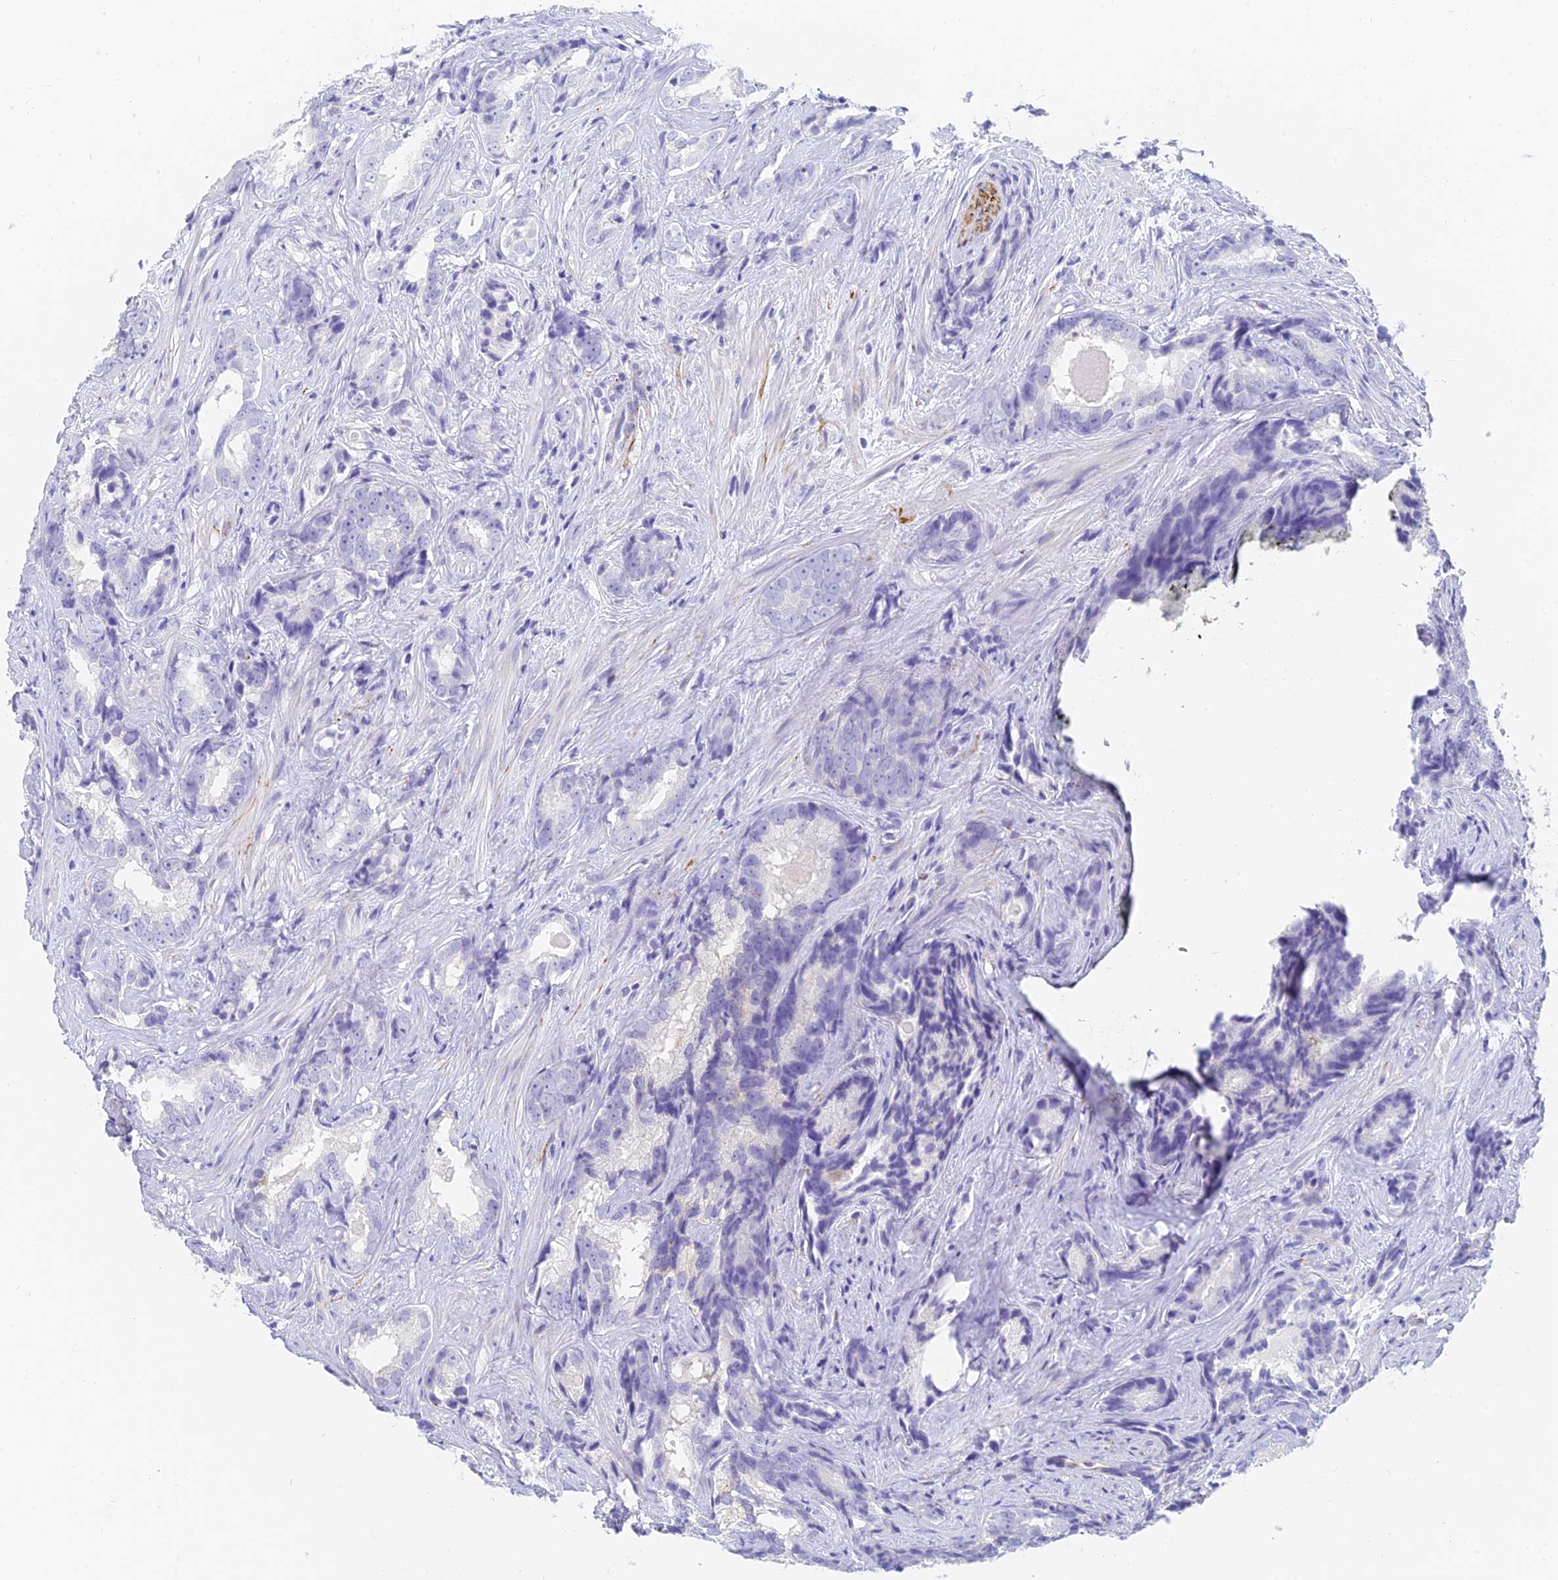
{"staining": {"intensity": "negative", "quantity": "none", "location": "none"}, "tissue": "prostate cancer", "cell_type": "Tumor cells", "image_type": "cancer", "snomed": [{"axis": "morphology", "description": "Adenocarcinoma, High grade"}, {"axis": "topography", "description": "Prostate"}], "caption": "This is a photomicrograph of immunohistochemistry (IHC) staining of prostate cancer (adenocarcinoma (high-grade)), which shows no staining in tumor cells.", "gene": "SLC36A2", "patient": {"sex": "male", "age": 66}}